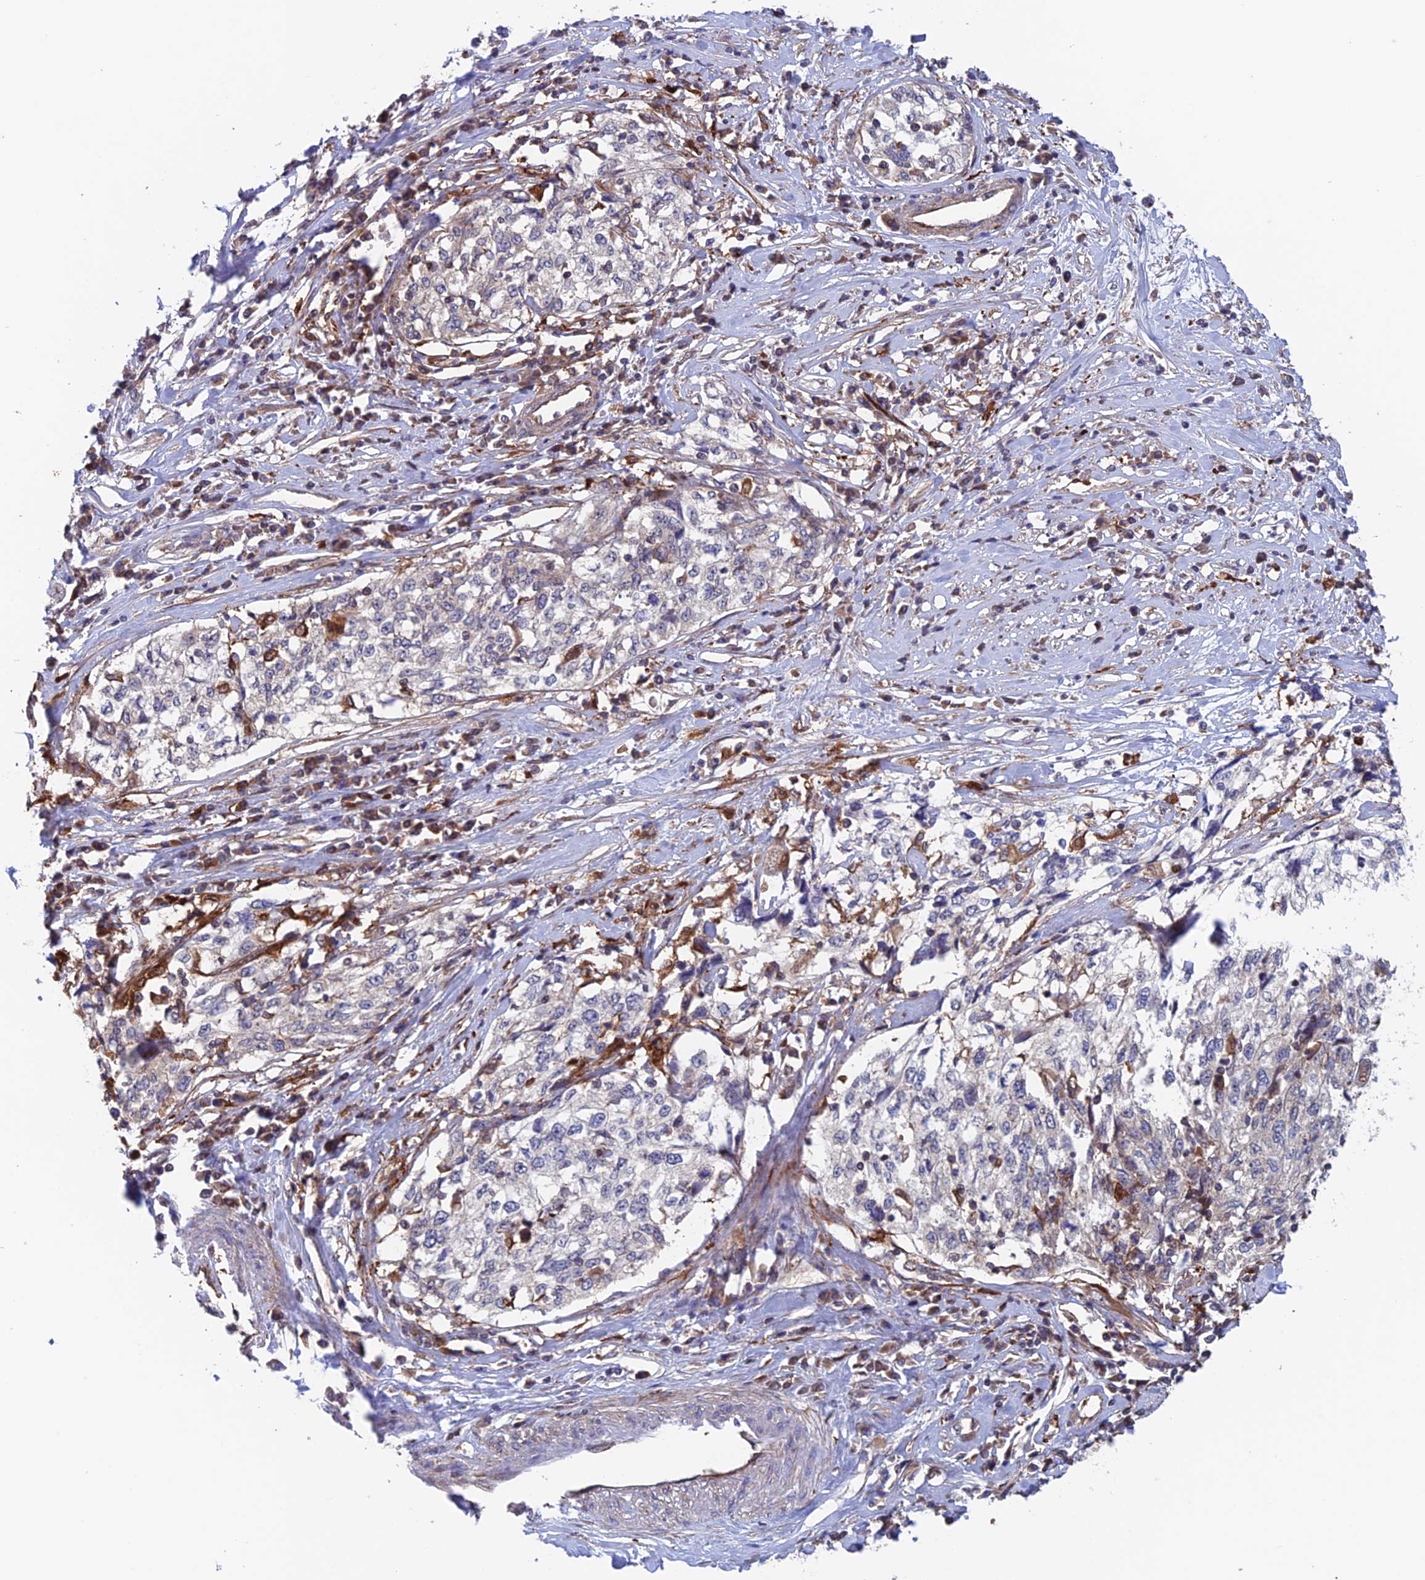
{"staining": {"intensity": "negative", "quantity": "none", "location": "none"}, "tissue": "cervical cancer", "cell_type": "Tumor cells", "image_type": "cancer", "snomed": [{"axis": "morphology", "description": "Squamous cell carcinoma, NOS"}, {"axis": "topography", "description": "Cervix"}], "caption": "Cervical cancer (squamous cell carcinoma) was stained to show a protein in brown. There is no significant staining in tumor cells.", "gene": "NUDT16L1", "patient": {"sex": "female", "age": 57}}